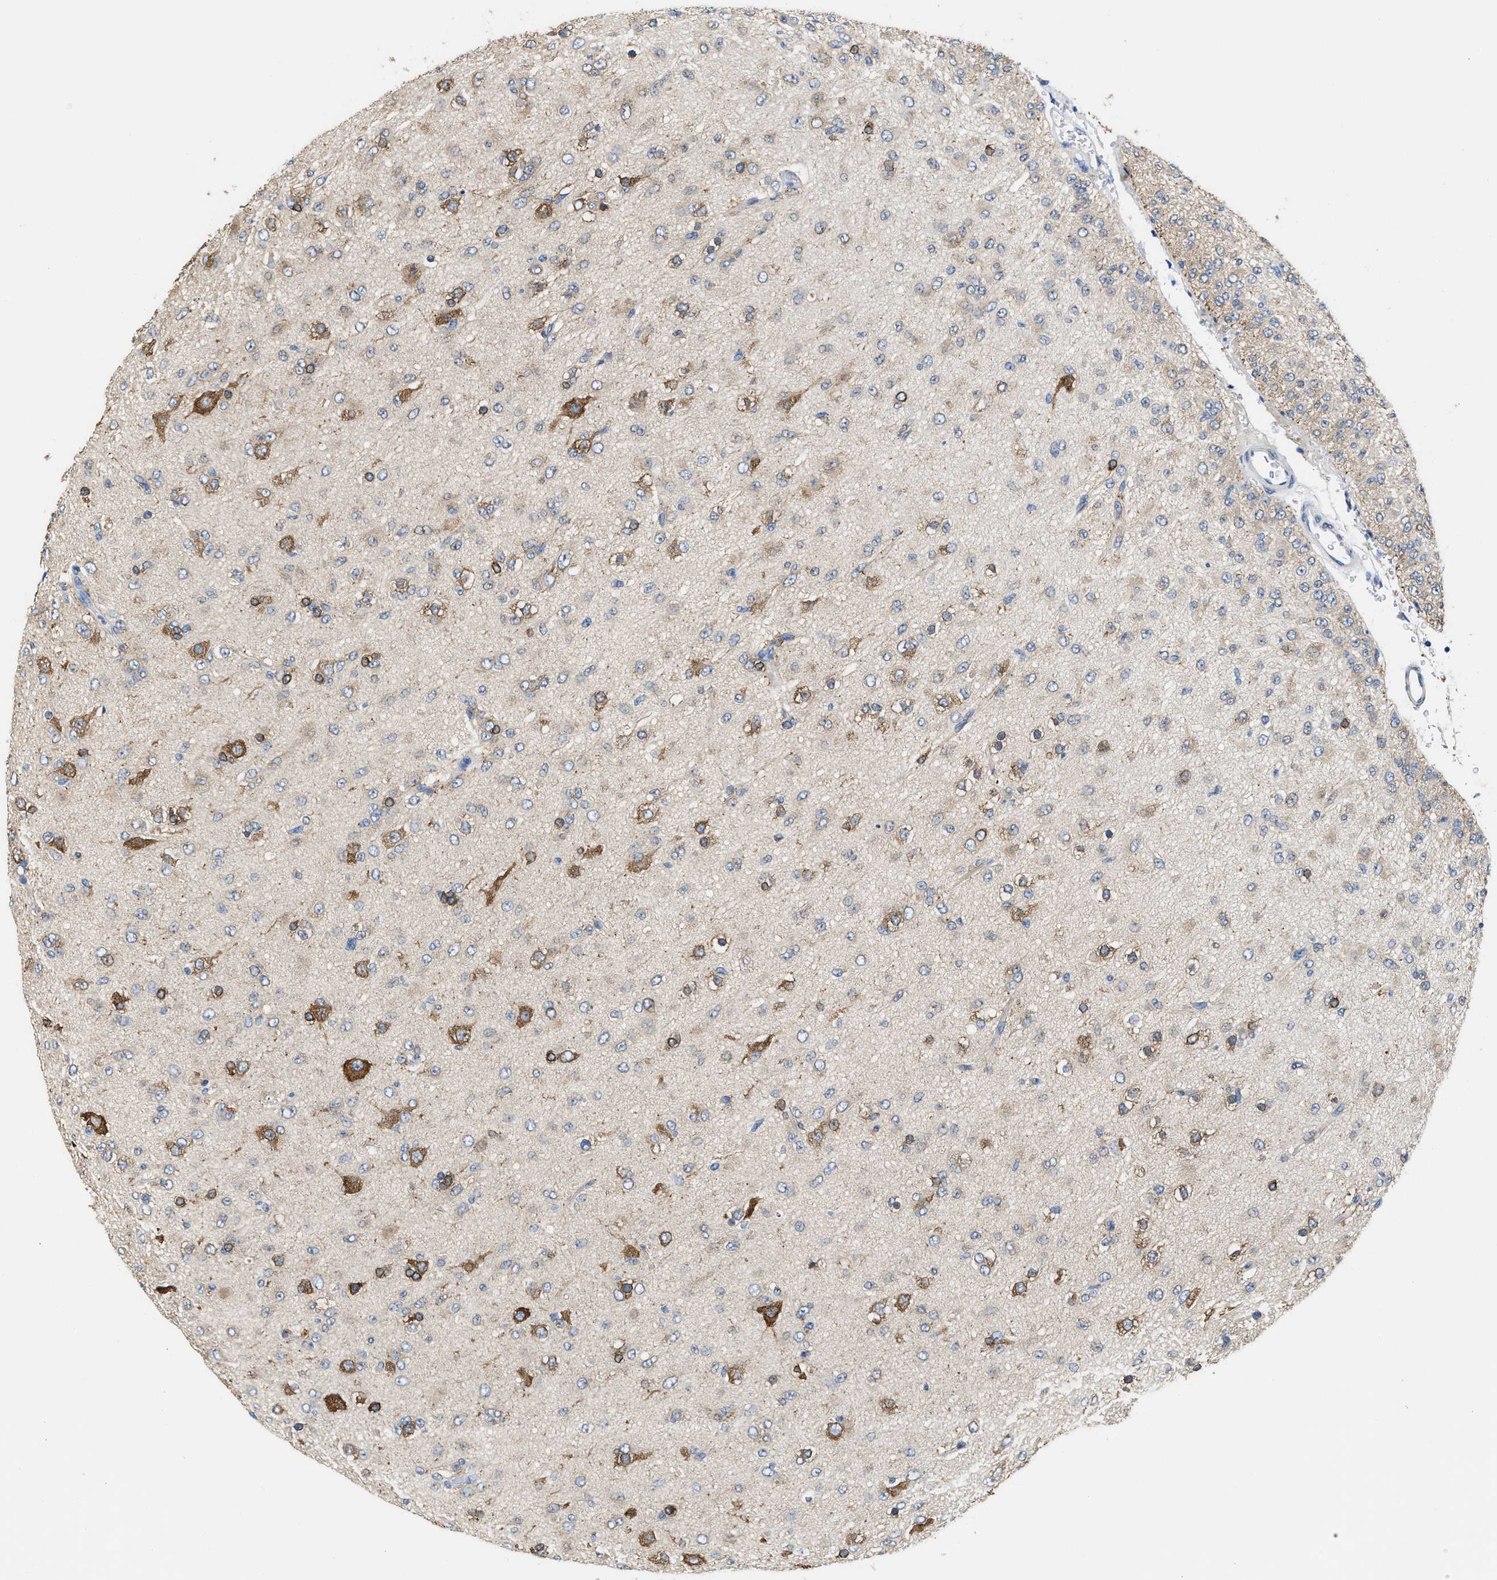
{"staining": {"intensity": "strong", "quantity": "25%-75%", "location": "cytoplasmic/membranous"}, "tissue": "glioma", "cell_type": "Tumor cells", "image_type": "cancer", "snomed": [{"axis": "morphology", "description": "Glioma, malignant, Low grade"}, {"axis": "topography", "description": "Brain"}], "caption": "A high-resolution histopathology image shows immunohistochemistry (IHC) staining of glioma, which displays strong cytoplasmic/membranous positivity in approximately 25%-75% of tumor cells. Immunohistochemistry stains the protein of interest in brown and the nuclei are stained blue.", "gene": "DSCAM", "patient": {"sex": "male", "age": 65}}